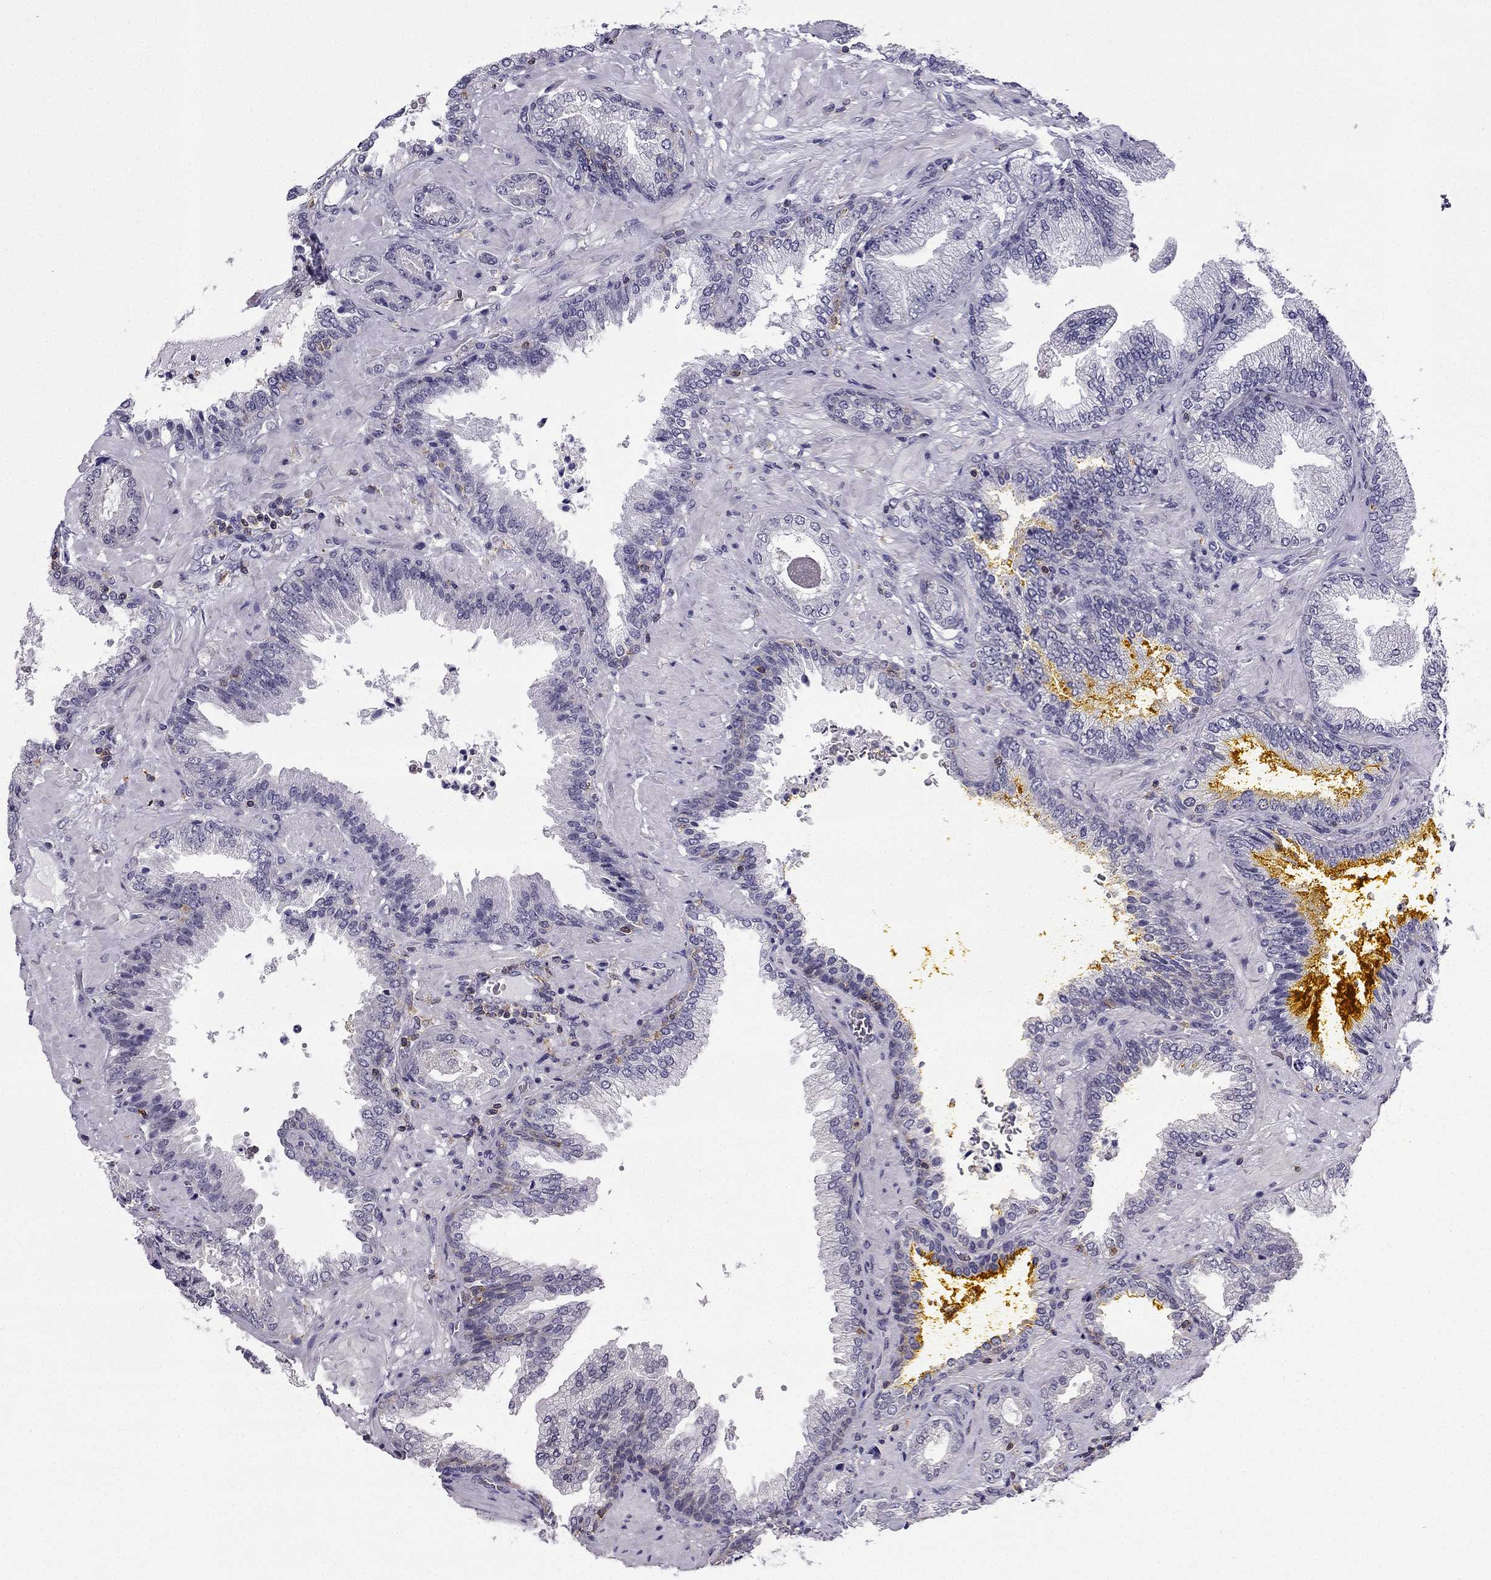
{"staining": {"intensity": "negative", "quantity": "none", "location": "none"}, "tissue": "prostate cancer", "cell_type": "Tumor cells", "image_type": "cancer", "snomed": [{"axis": "morphology", "description": "Adenocarcinoma, Low grade"}, {"axis": "topography", "description": "Prostate"}], "caption": "Immunohistochemistry histopathology image of prostate adenocarcinoma (low-grade) stained for a protein (brown), which demonstrates no staining in tumor cells.", "gene": "CCK", "patient": {"sex": "male", "age": 68}}